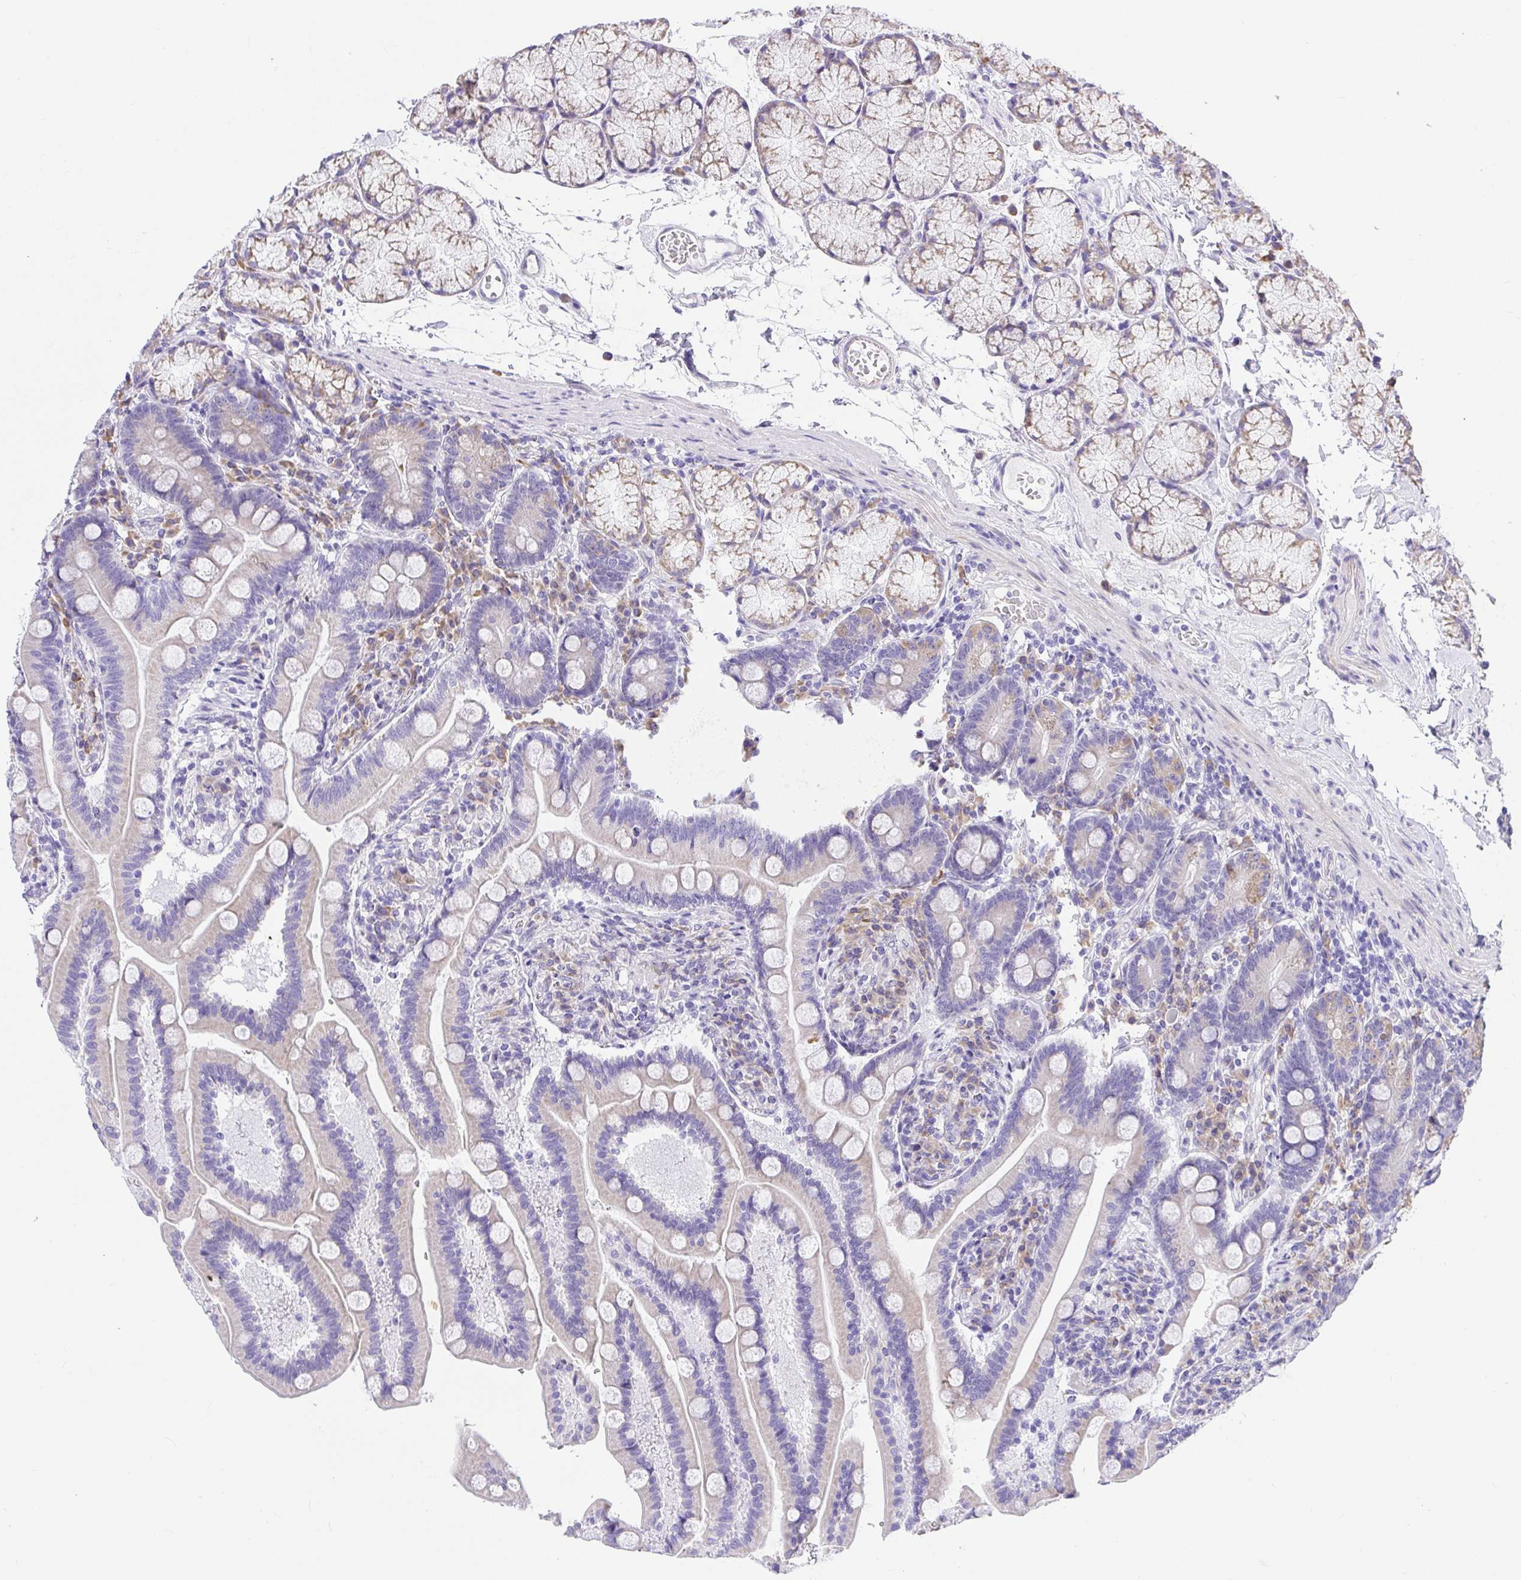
{"staining": {"intensity": "weak", "quantity": "<25%", "location": "cytoplasmic/membranous"}, "tissue": "duodenum", "cell_type": "Glandular cells", "image_type": "normal", "snomed": [{"axis": "morphology", "description": "Normal tissue, NOS"}, {"axis": "topography", "description": "Duodenum"}], "caption": "Glandular cells show no significant positivity in benign duodenum. (DAB (3,3'-diaminobenzidine) immunohistochemistry (IHC) with hematoxylin counter stain).", "gene": "ADRA2C", "patient": {"sex": "female", "age": 67}}